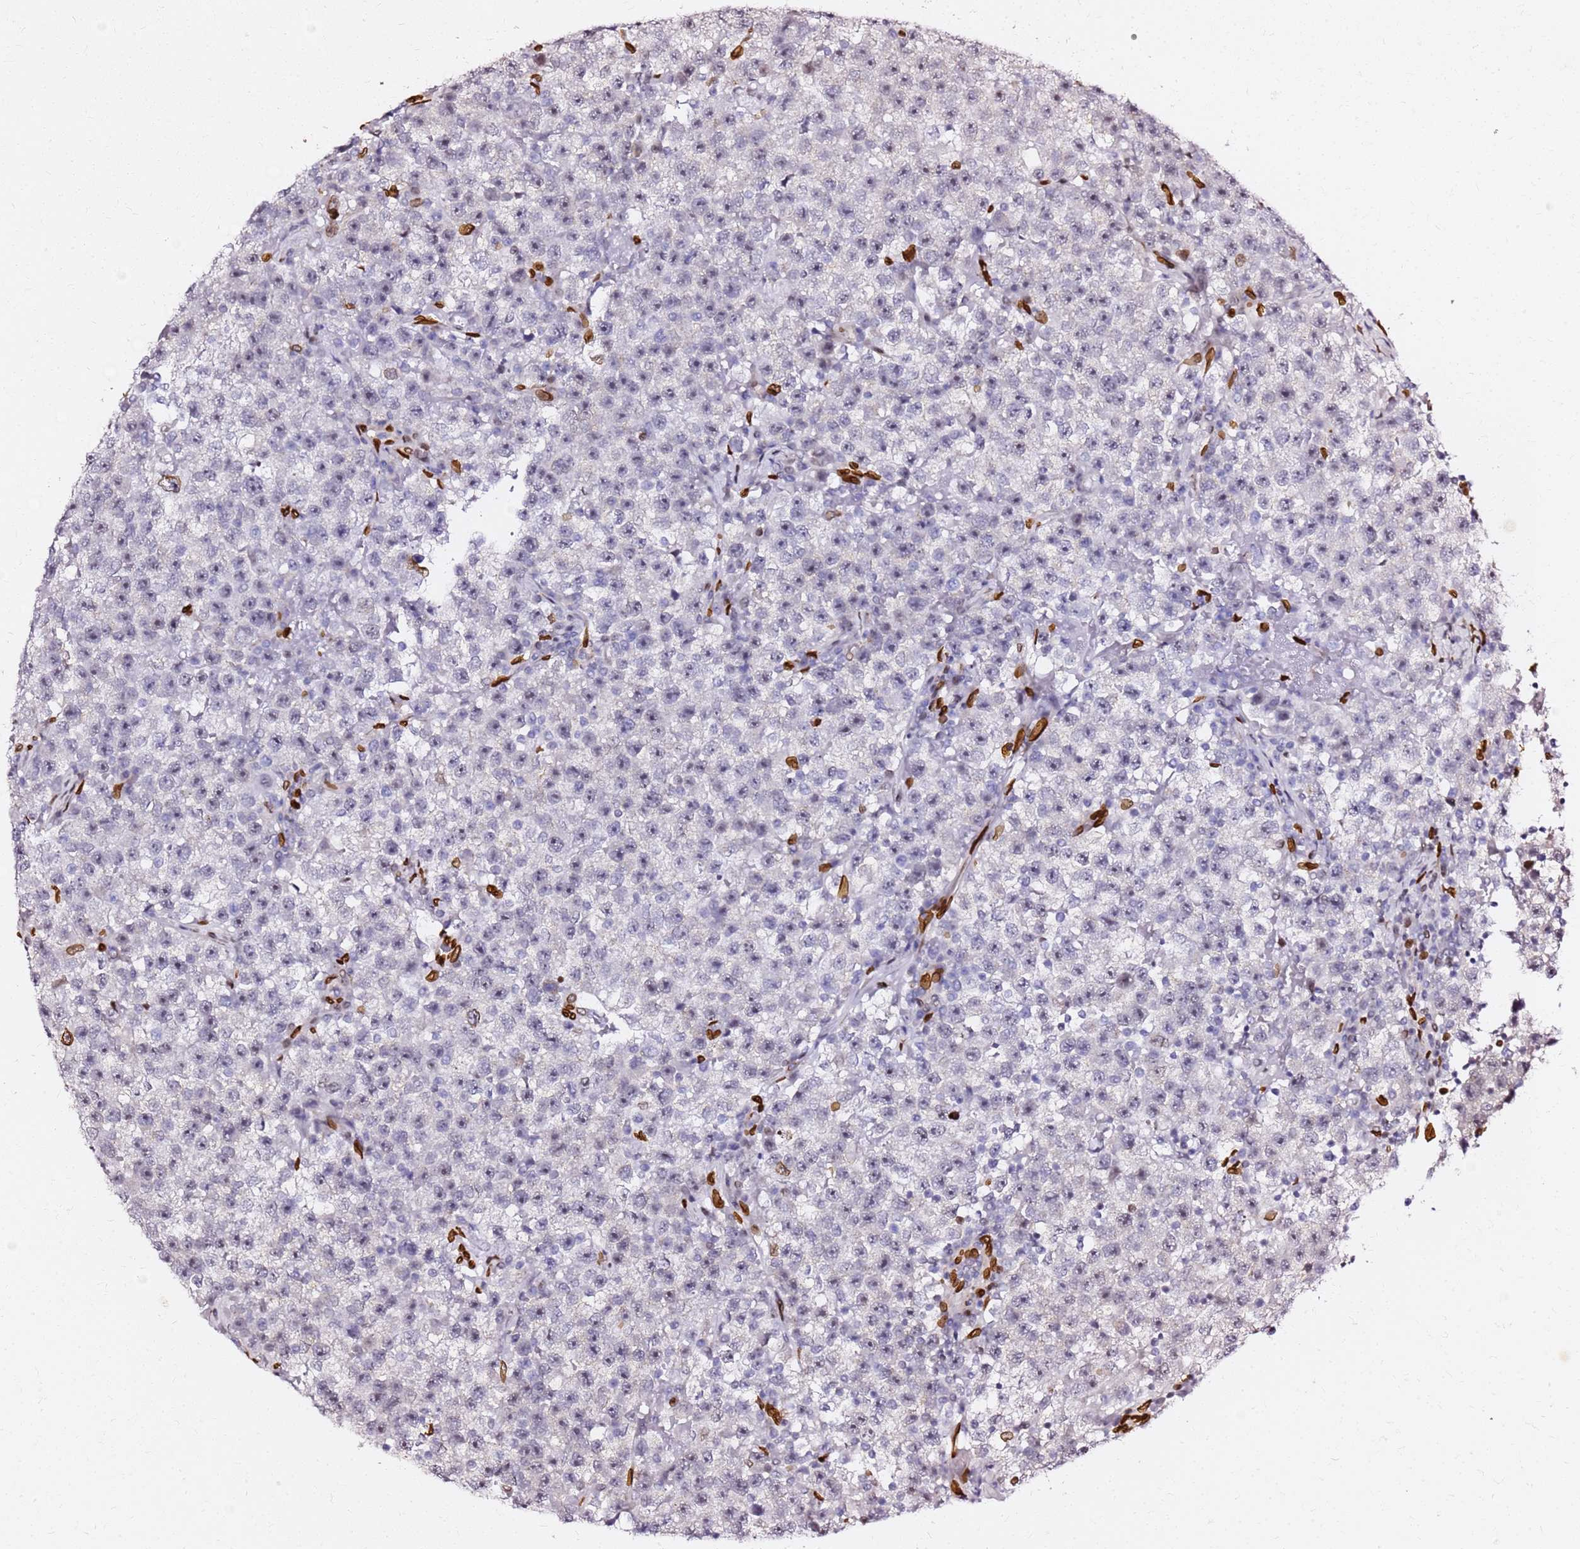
{"staining": {"intensity": "negative", "quantity": "none", "location": "none"}, "tissue": "testis cancer", "cell_type": "Tumor cells", "image_type": "cancer", "snomed": [{"axis": "morphology", "description": "Seminoma, NOS"}, {"axis": "topography", "description": "Testis"}], "caption": "Protein analysis of testis seminoma exhibits no significant expression in tumor cells.", "gene": "C6orf141", "patient": {"sex": "male", "age": 22}}